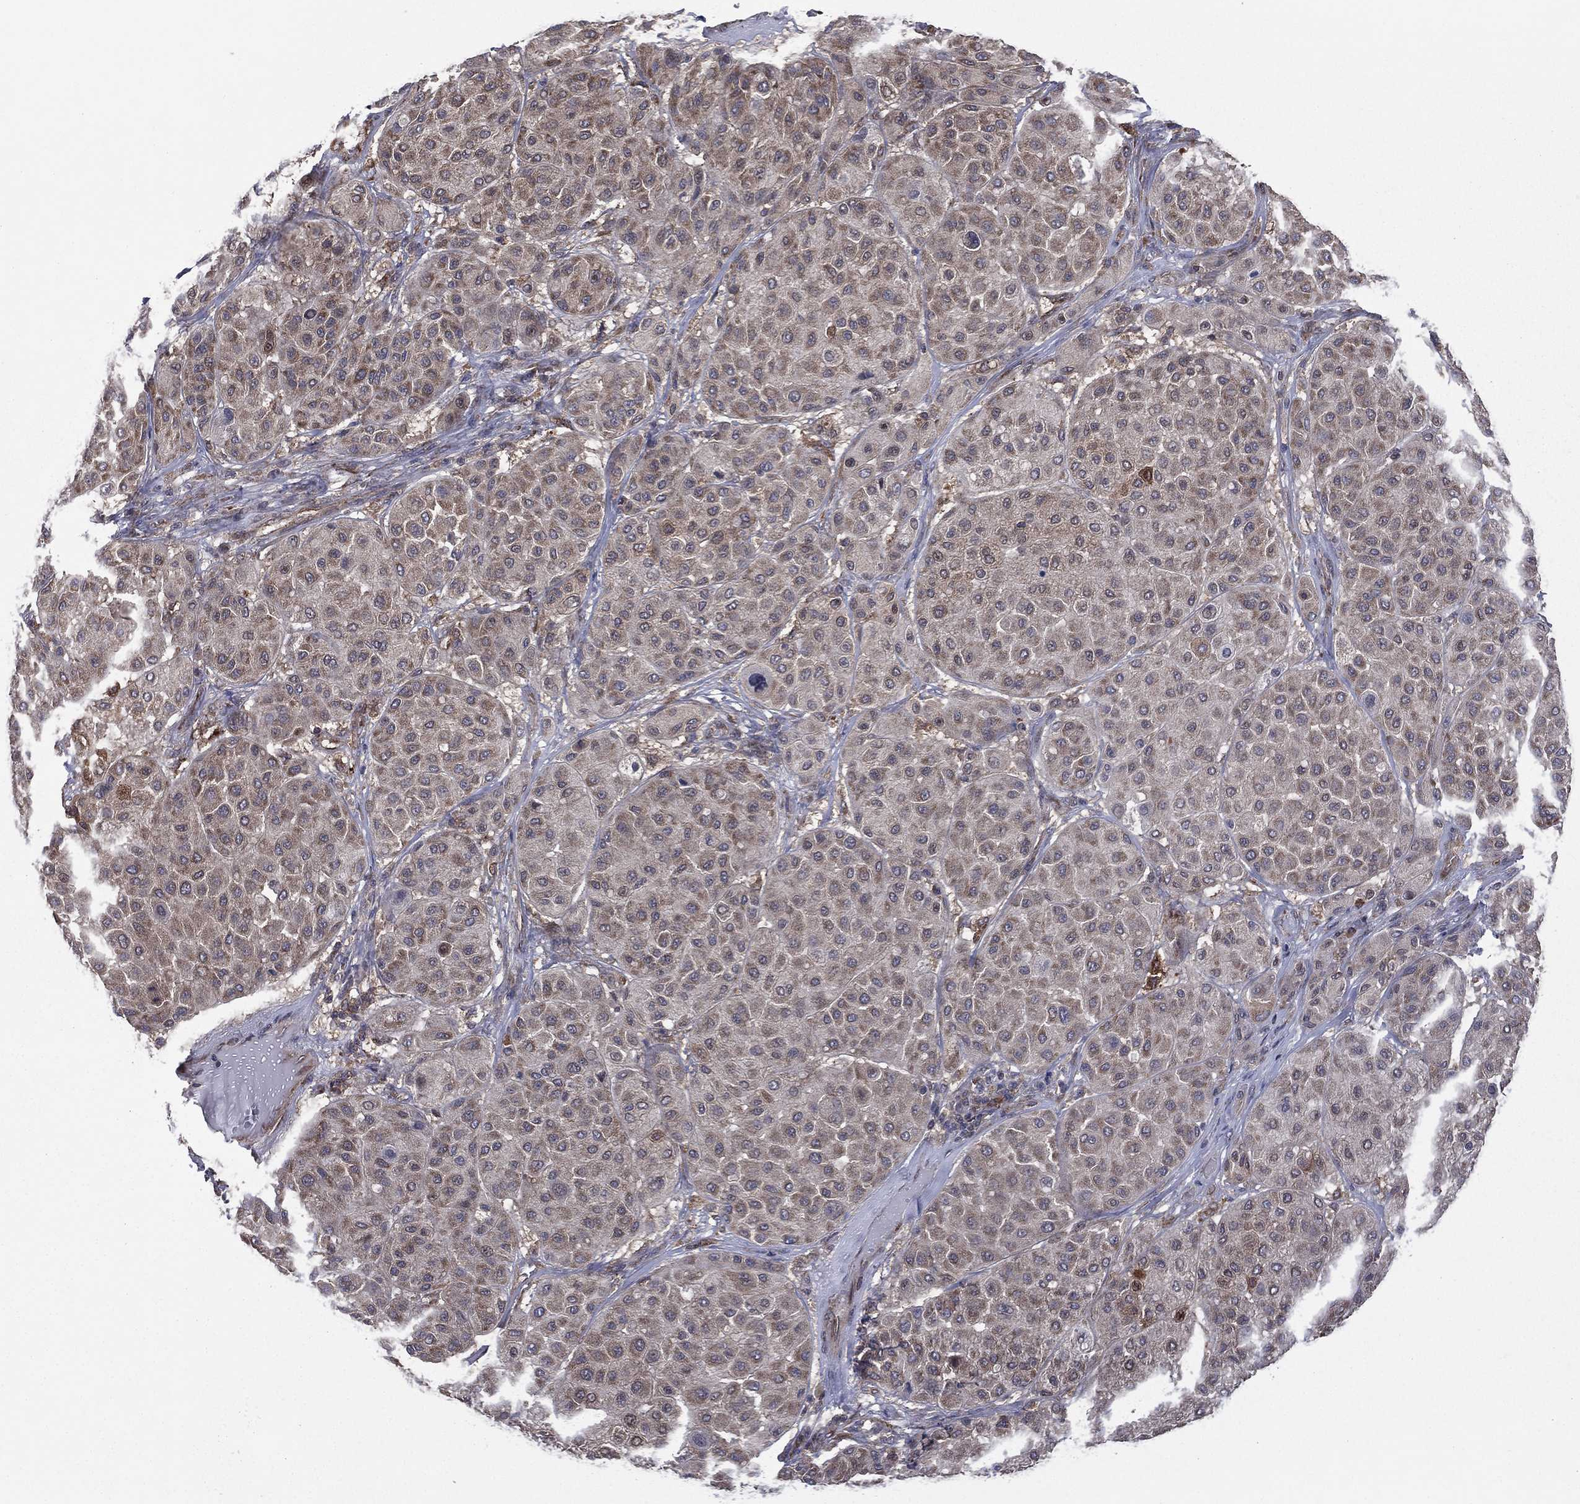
{"staining": {"intensity": "moderate", "quantity": "<25%", "location": "cytoplasmic/membranous"}, "tissue": "melanoma", "cell_type": "Tumor cells", "image_type": "cancer", "snomed": [{"axis": "morphology", "description": "Malignant melanoma, Metastatic site"}, {"axis": "topography", "description": "Smooth muscle"}], "caption": "Protein staining shows moderate cytoplasmic/membranous positivity in approximately <25% of tumor cells in malignant melanoma (metastatic site).", "gene": "C2orf76", "patient": {"sex": "male", "age": 41}}